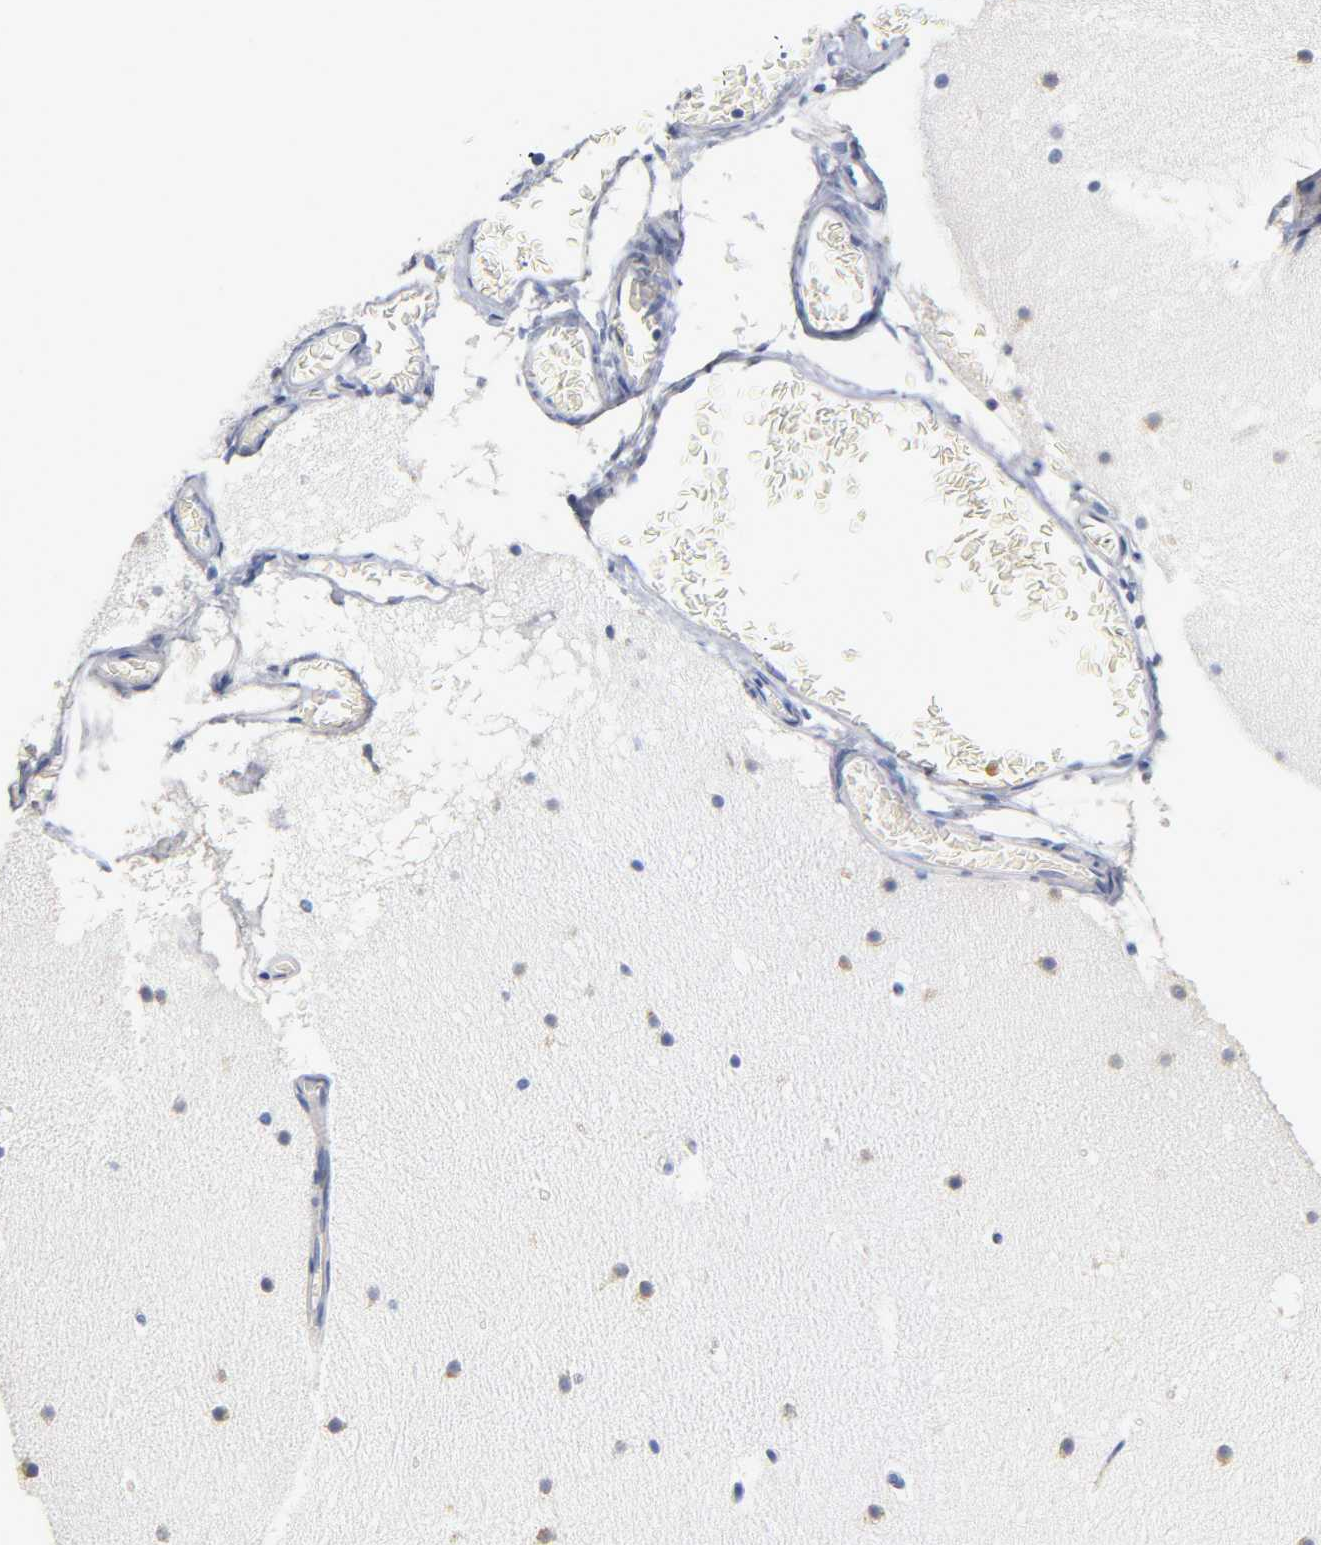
{"staining": {"intensity": "negative", "quantity": "none", "location": "none"}, "tissue": "cerebellum", "cell_type": "Cells in granular layer", "image_type": "normal", "snomed": [{"axis": "morphology", "description": "Normal tissue, NOS"}, {"axis": "topography", "description": "Cerebellum"}], "caption": "An immunohistochemistry (IHC) photomicrograph of benign cerebellum is shown. There is no staining in cells in granular layer of cerebellum. (DAB IHC, high magnification).", "gene": "REL", "patient": {"sex": "male", "age": 45}}